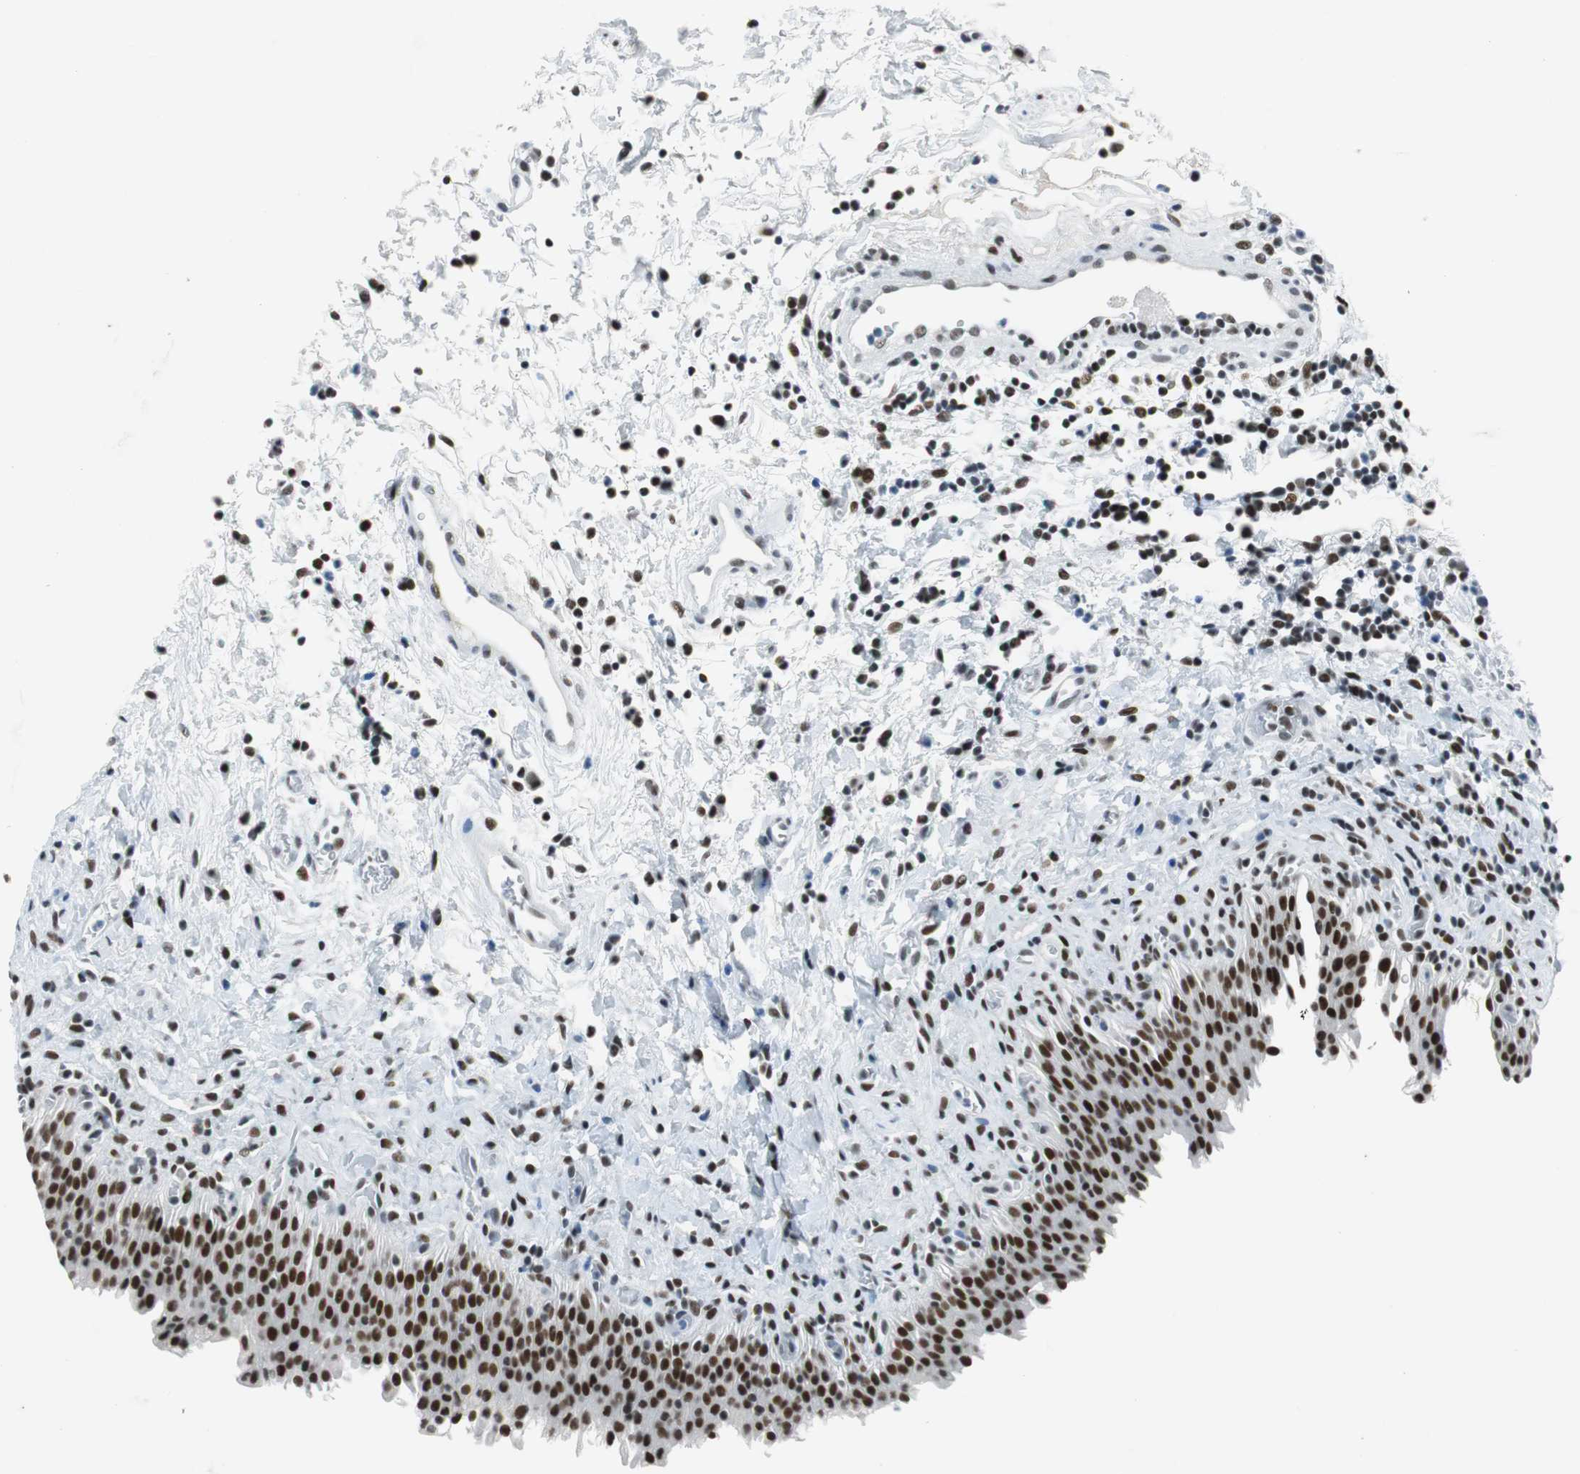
{"staining": {"intensity": "strong", "quantity": ">75%", "location": "nuclear"}, "tissue": "urinary bladder", "cell_type": "Urothelial cells", "image_type": "normal", "snomed": [{"axis": "morphology", "description": "Normal tissue, NOS"}, {"axis": "topography", "description": "Urinary bladder"}], "caption": "Urothelial cells demonstrate high levels of strong nuclear staining in approximately >75% of cells in unremarkable urinary bladder. The staining is performed using DAB brown chromogen to label protein expression. The nuclei are counter-stained blue using hematoxylin.", "gene": "HDAC3", "patient": {"sex": "male", "age": 51}}